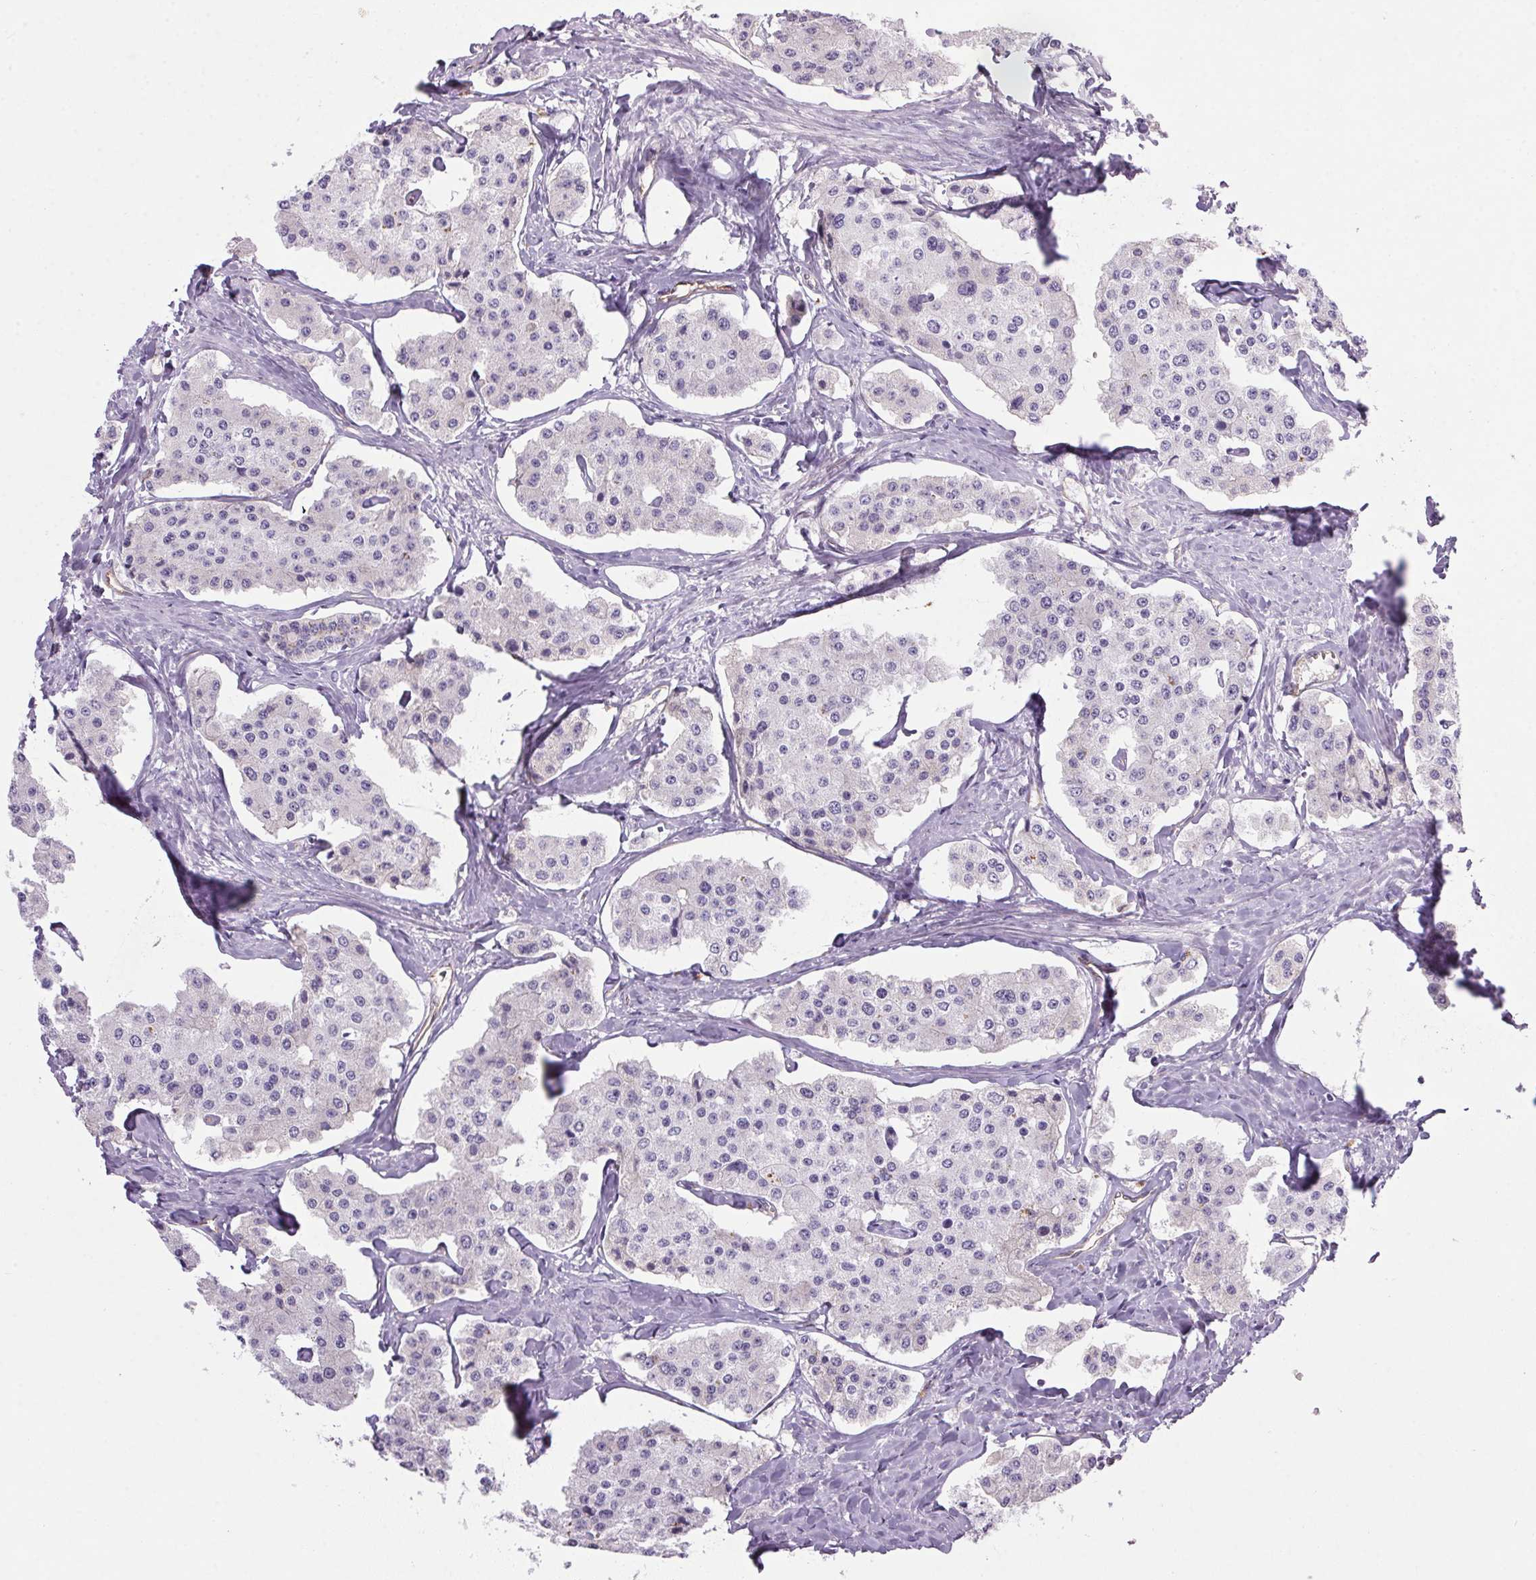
{"staining": {"intensity": "negative", "quantity": "none", "location": "none"}, "tissue": "carcinoid", "cell_type": "Tumor cells", "image_type": "cancer", "snomed": [{"axis": "morphology", "description": "Carcinoid, malignant, NOS"}, {"axis": "topography", "description": "Small intestine"}], "caption": "DAB (3,3'-diaminobenzidine) immunohistochemical staining of human carcinoid displays no significant positivity in tumor cells.", "gene": "APOC4", "patient": {"sex": "female", "age": 65}}